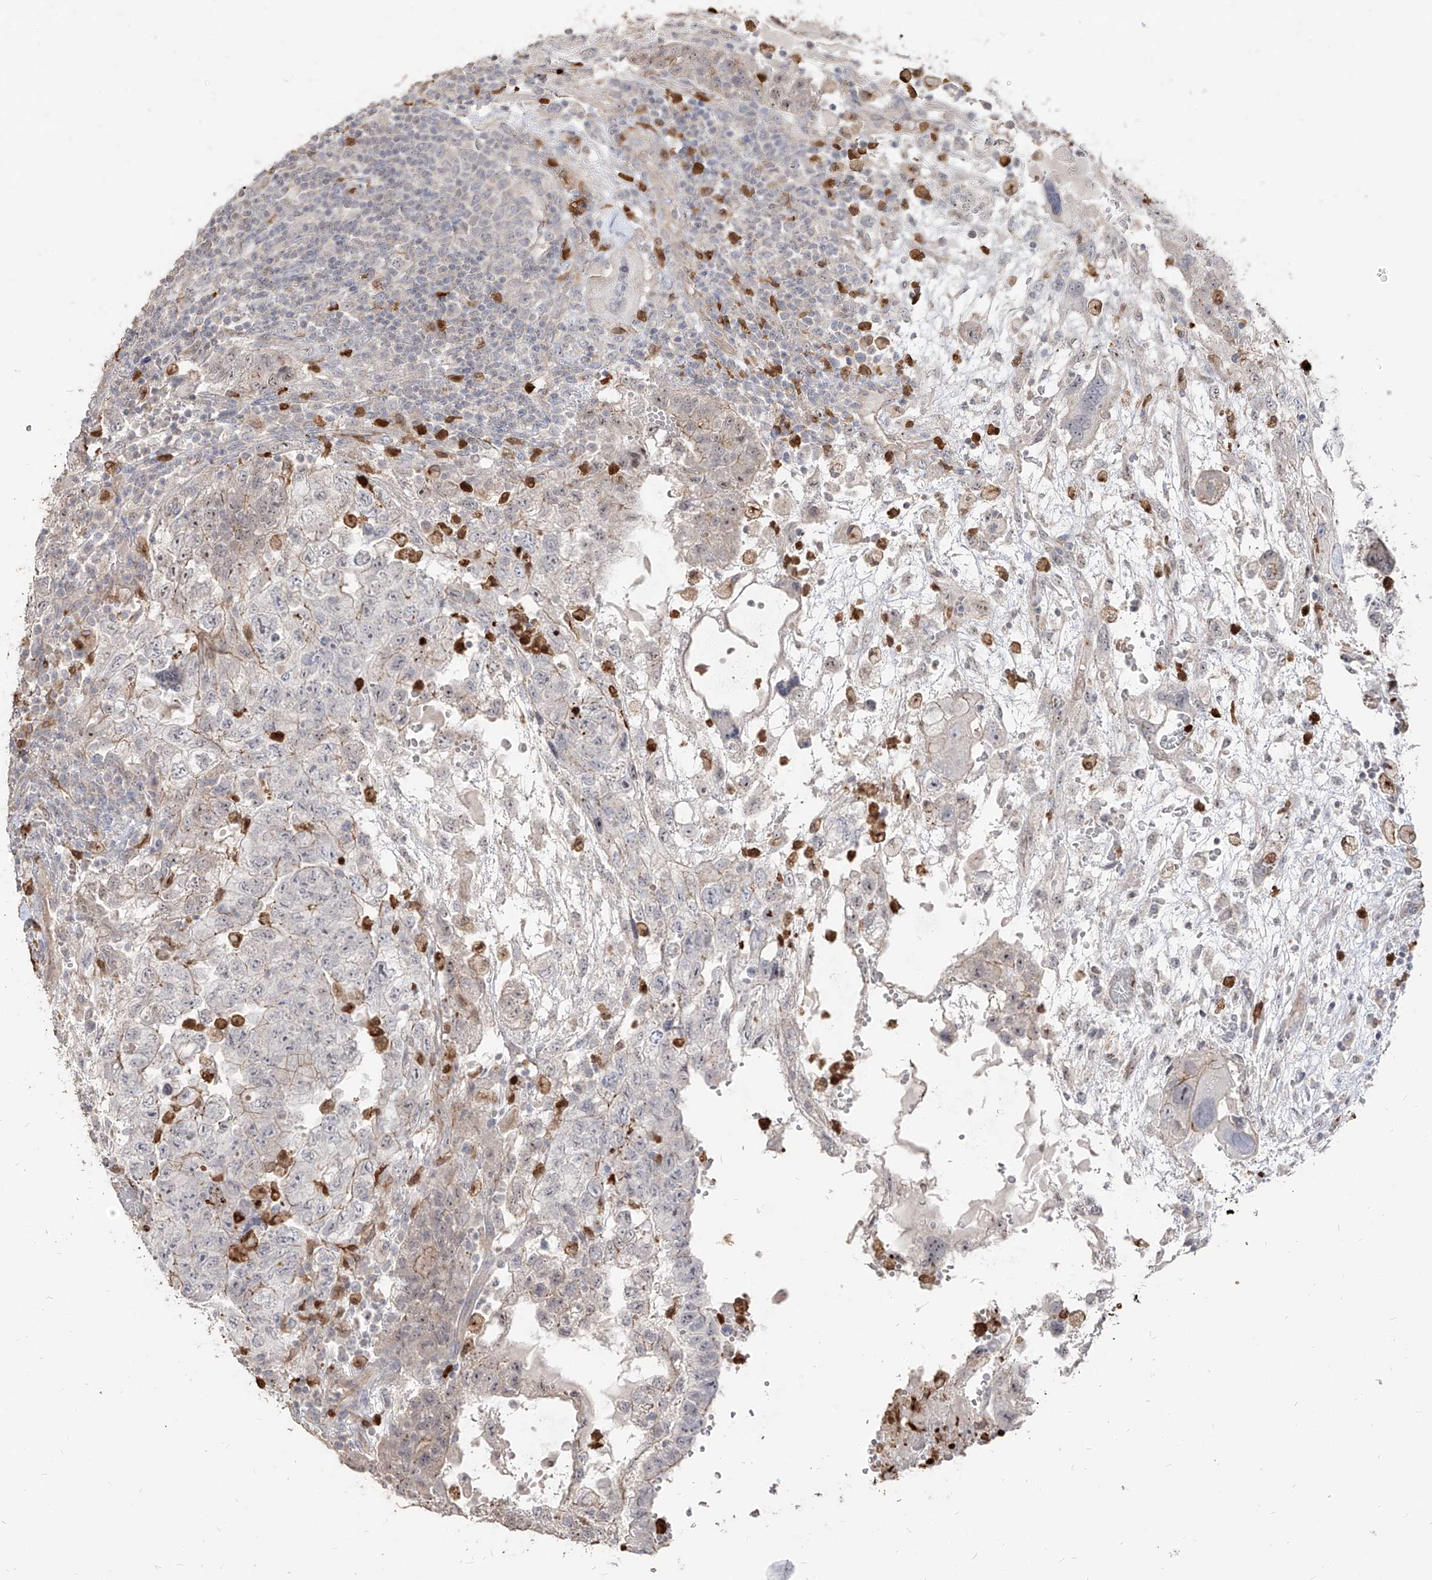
{"staining": {"intensity": "weak", "quantity": "<25%", "location": "cytoplasmic/membranous"}, "tissue": "testis cancer", "cell_type": "Tumor cells", "image_type": "cancer", "snomed": [{"axis": "morphology", "description": "Carcinoma, Embryonal, NOS"}, {"axis": "topography", "description": "Testis"}], "caption": "DAB (3,3'-diaminobenzidine) immunohistochemical staining of human embryonal carcinoma (testis) reveals no significant expression in tumor cells.", "gene": "ZNF227", "patient": {"sex": "male", "age": 36}}